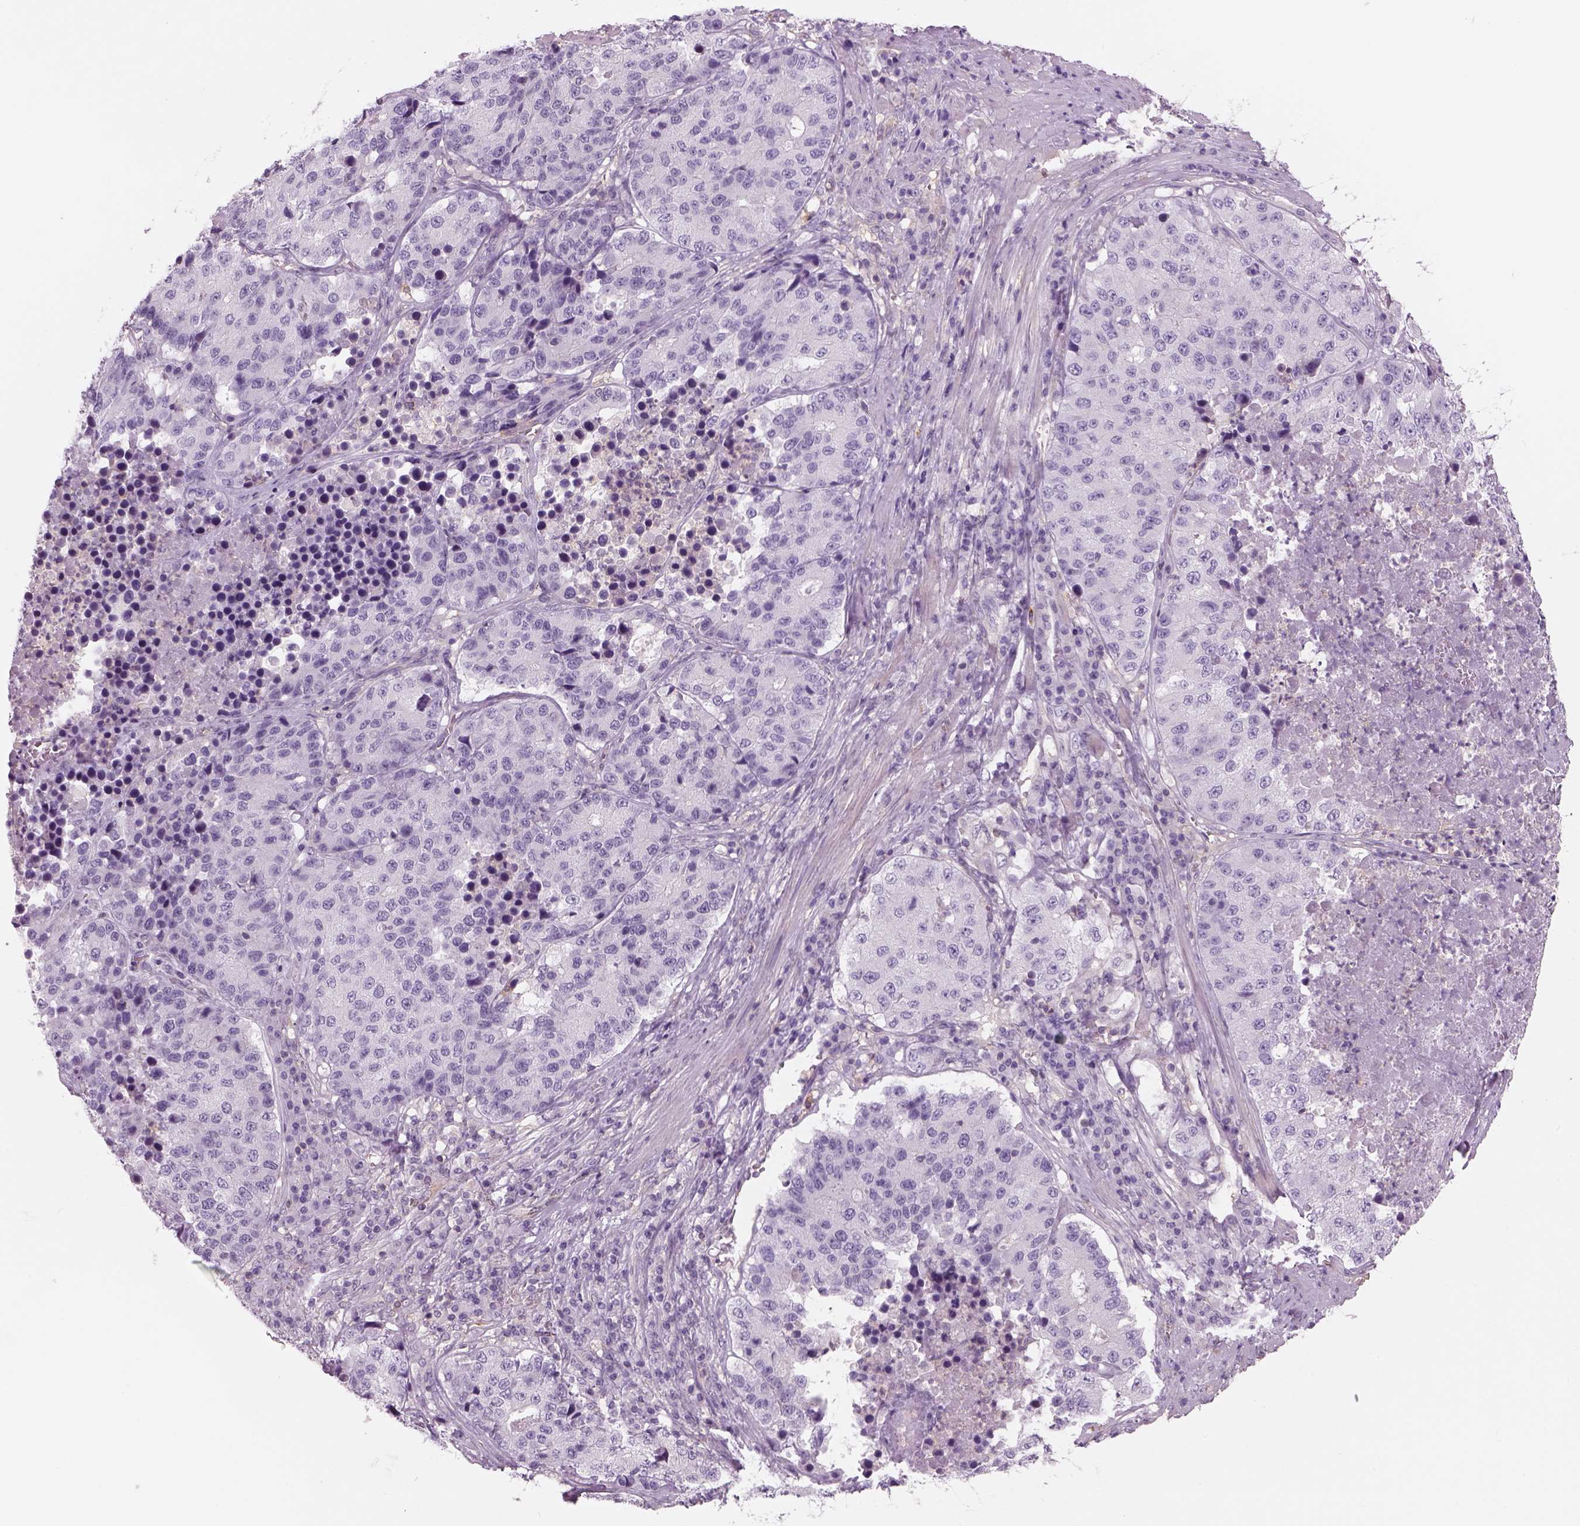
{"staining": {"intensity": "negative", "quantity": "none", "location": "none"}, "tissue": "stomach cancer", "cell_type": "Tumor cells", "image_type": "cancer", "snomed": [{"axis": "morphology", "description": "Adenocarcinoma, NOS"}, {"axis": "topography", "description": "Stomach"}], "caption": "High magnification brightfield microscopy of stomach cancer (adenocarcinoma) stained with DAB (3,3'-diaminobenzidine) (brown) and counterstained with hematoxylin (blue): tumor cells show no significant expression.", "gene": "SLC1A7", "patient": {"sex": "male", "age": 71}}